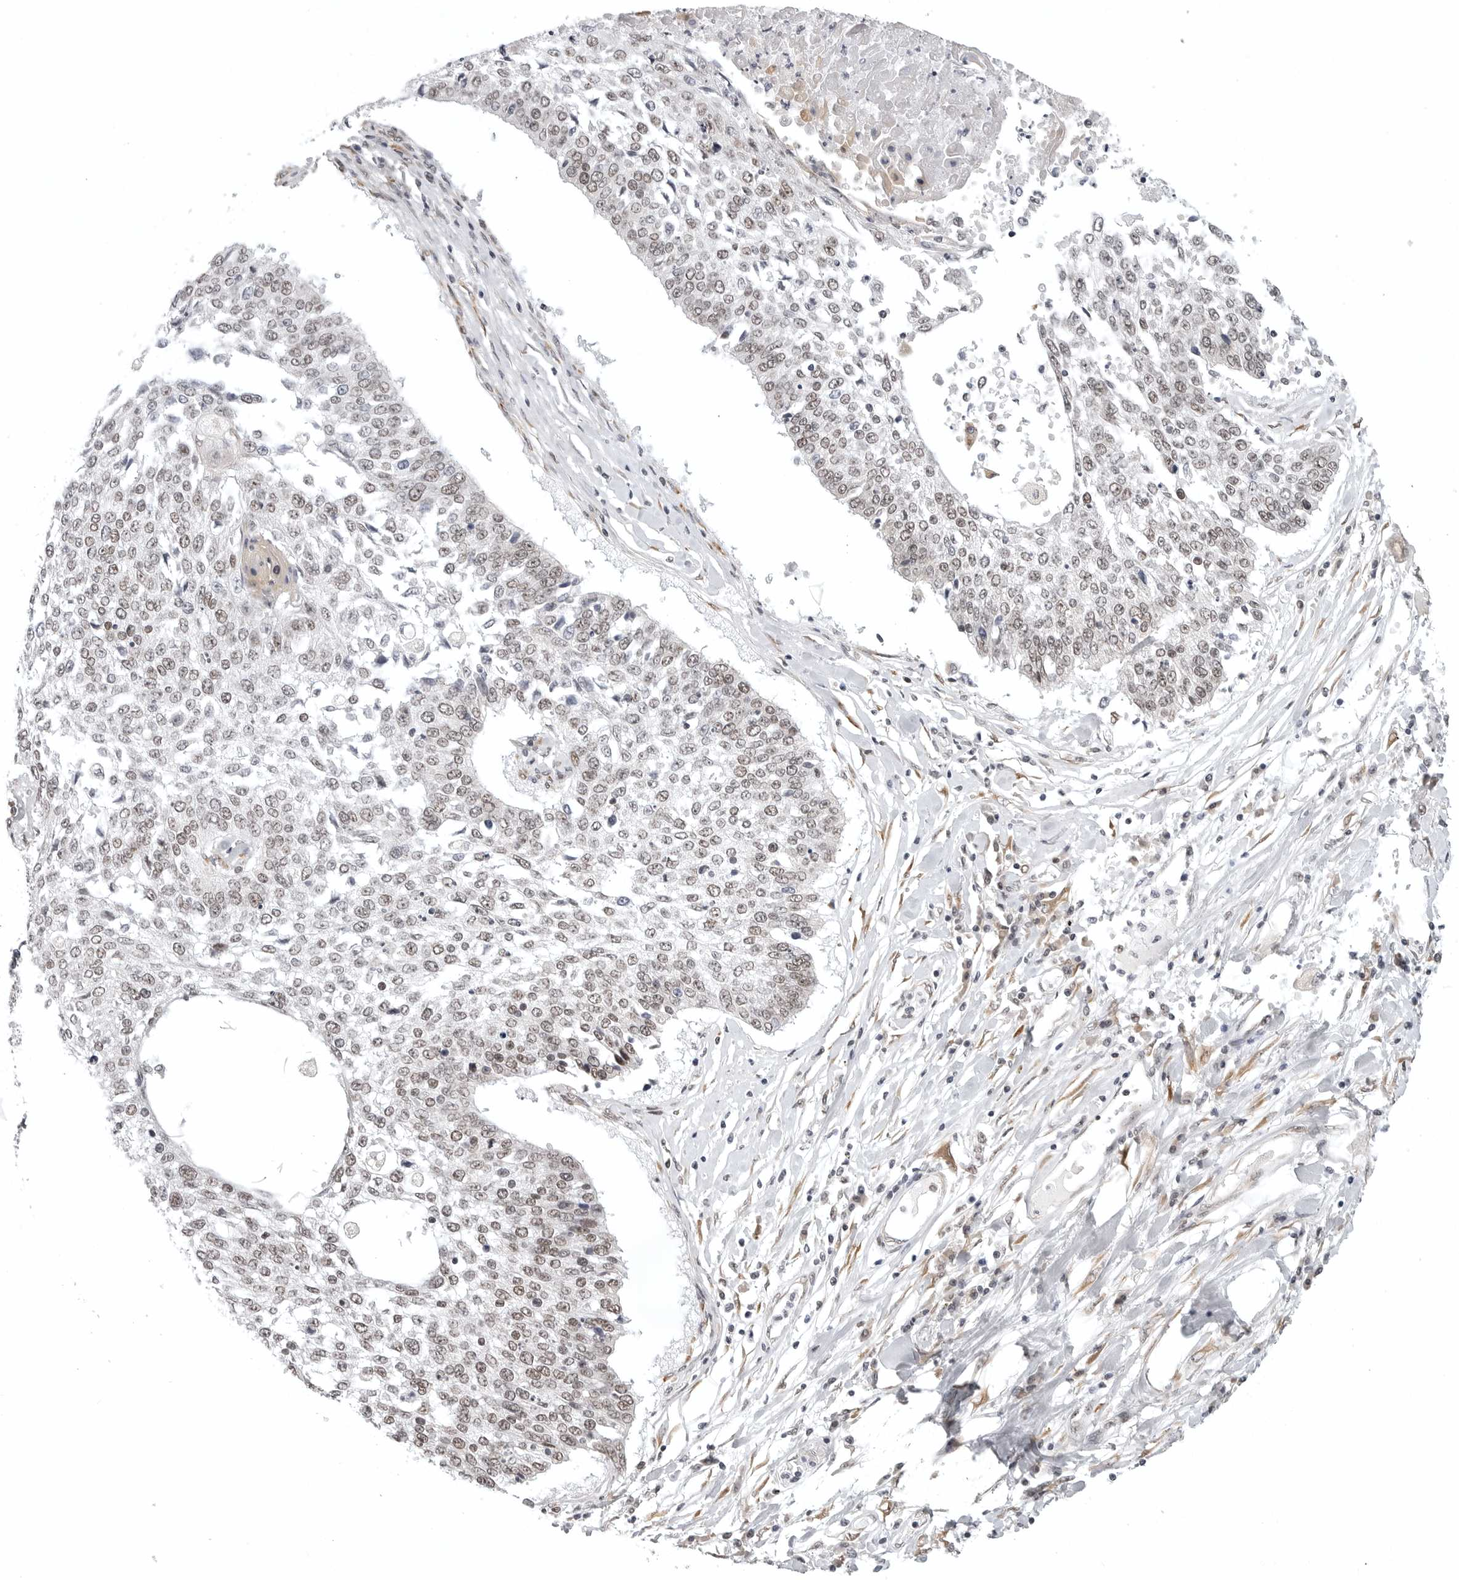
{"staining": {"intensity": "weak", "quantity": "25%-75%", "location": "nuclear"}, "tissue": "lung cancer", "cell_type": "Tumor cells", "image_type": "cancer", "snomed": [{"axis": "morphology", "description": "Normal tissue, NOS"}, {"axis": "morphology", "description": "Squamous cell carcinoma, NOS"}, {"axis": "topography", "description": "Cartilage tissue"}, {"axis": "topography", "description": "Bronchus"}, {"axis": "topography", "description": "Lung"}, {"axis": "topography", "description": "Peripheral nerve tissue"}], "caption": "Lung squamous cell carcinoma stained with a brown dye demonstrates weak nuclear positive expression in about 25%-75% of tumor cells.", "gene": "PRDM10", "patient": {"sex": "female", "age": 49}}